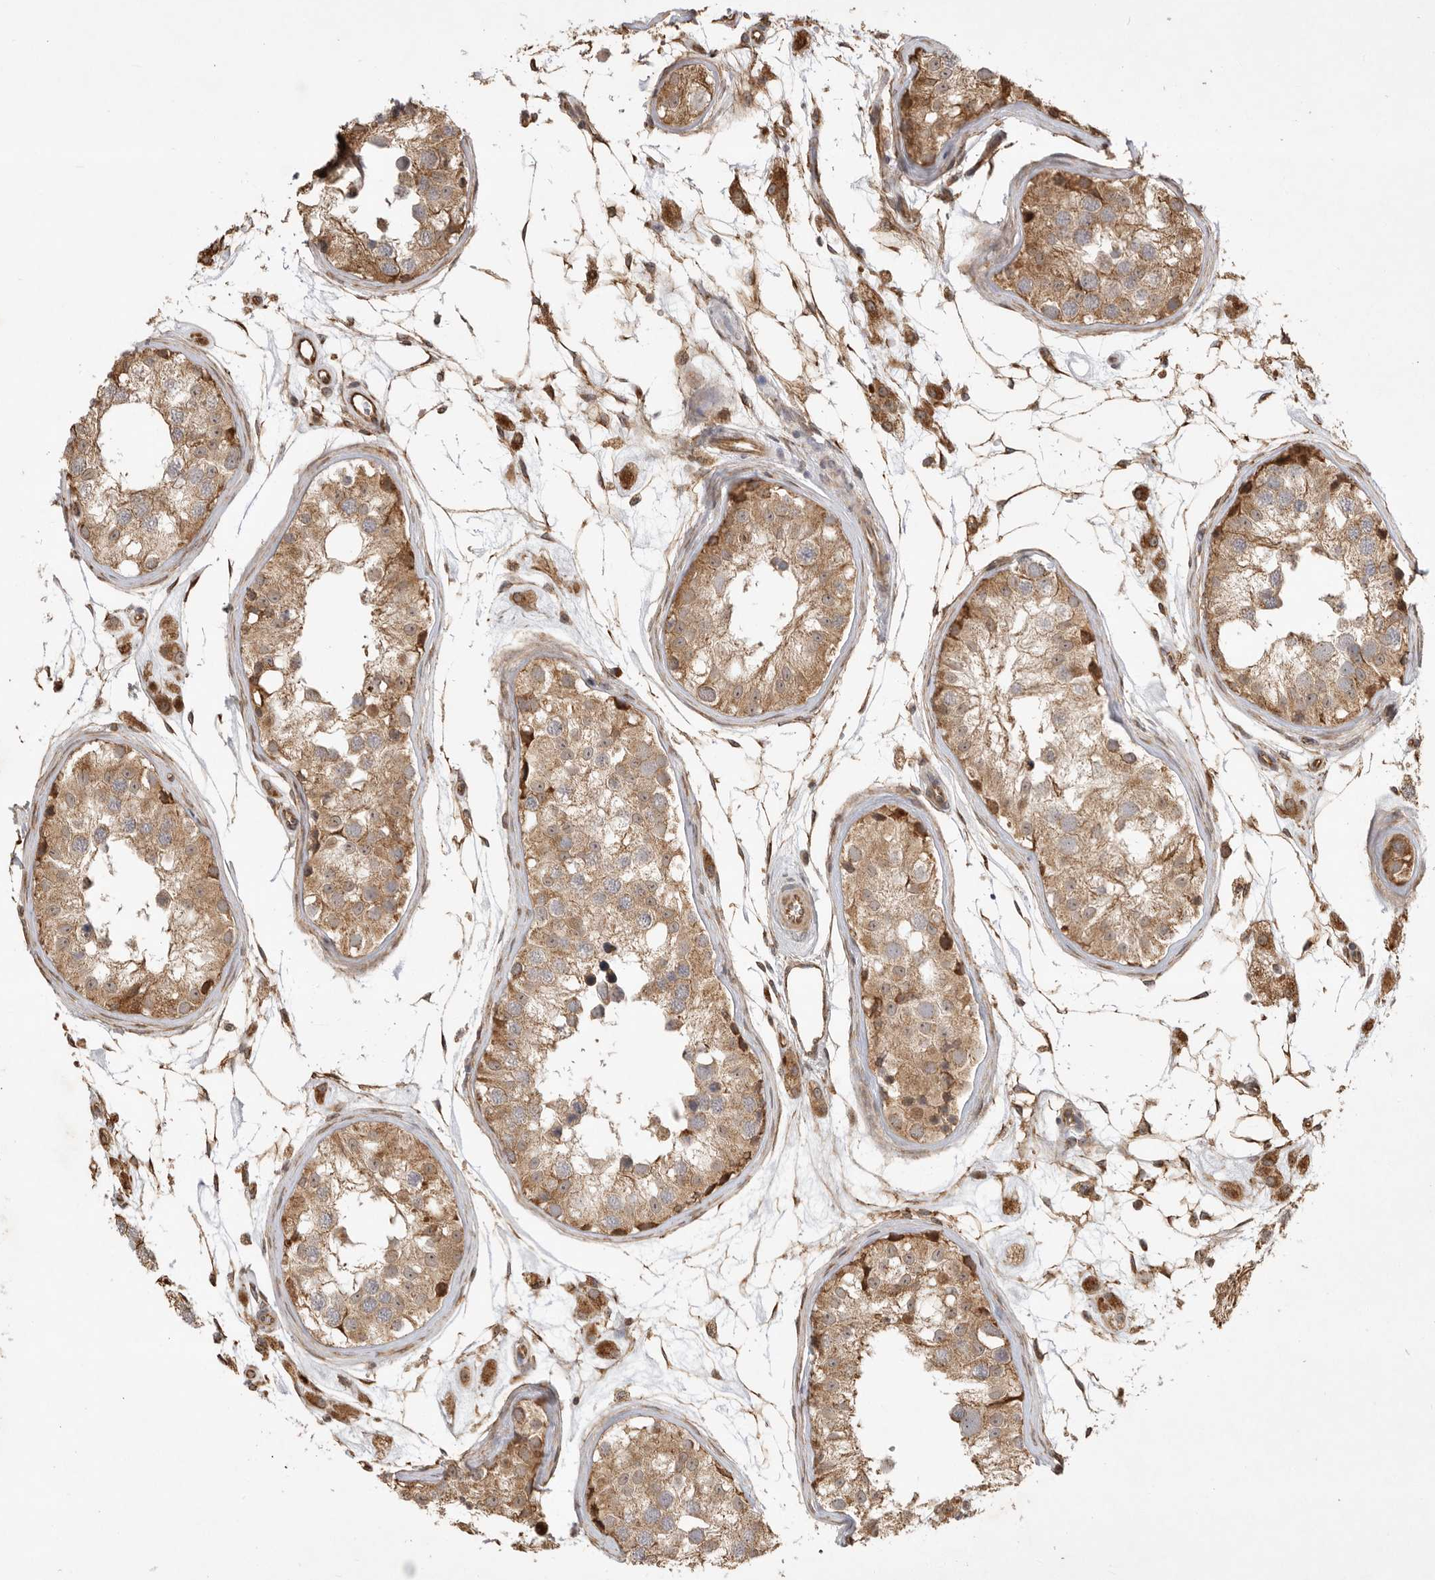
{"staining": {"intensity": "moderate", "quantity": ">75%", "location": "cytoplasmic/membranous"}, "tissue": "testis", "cell_type": "Cells in seminiferous ducts", "image_type": "normal", "snomed": [{"axis": "morphology", "description": "Normal tissue, NOS"}, {"axis": "morphology", "description": "Adenocarcinoma, metastatic, NOS"}, {"axis": "topography", "description": "Testis"}], "caption": "DAB (3,3'-diaminobenzidine) immunohistochemical staining of benign human testis exhibits moderate cytoplasmic/membranous protein positivity in approximately >75% of cells in seminiferous ducts. (brown staining indicates protein expression, while blue staining denotes nuclei).", "gene": "DPH7", "patient": {"sex": "male", "age": 26}}